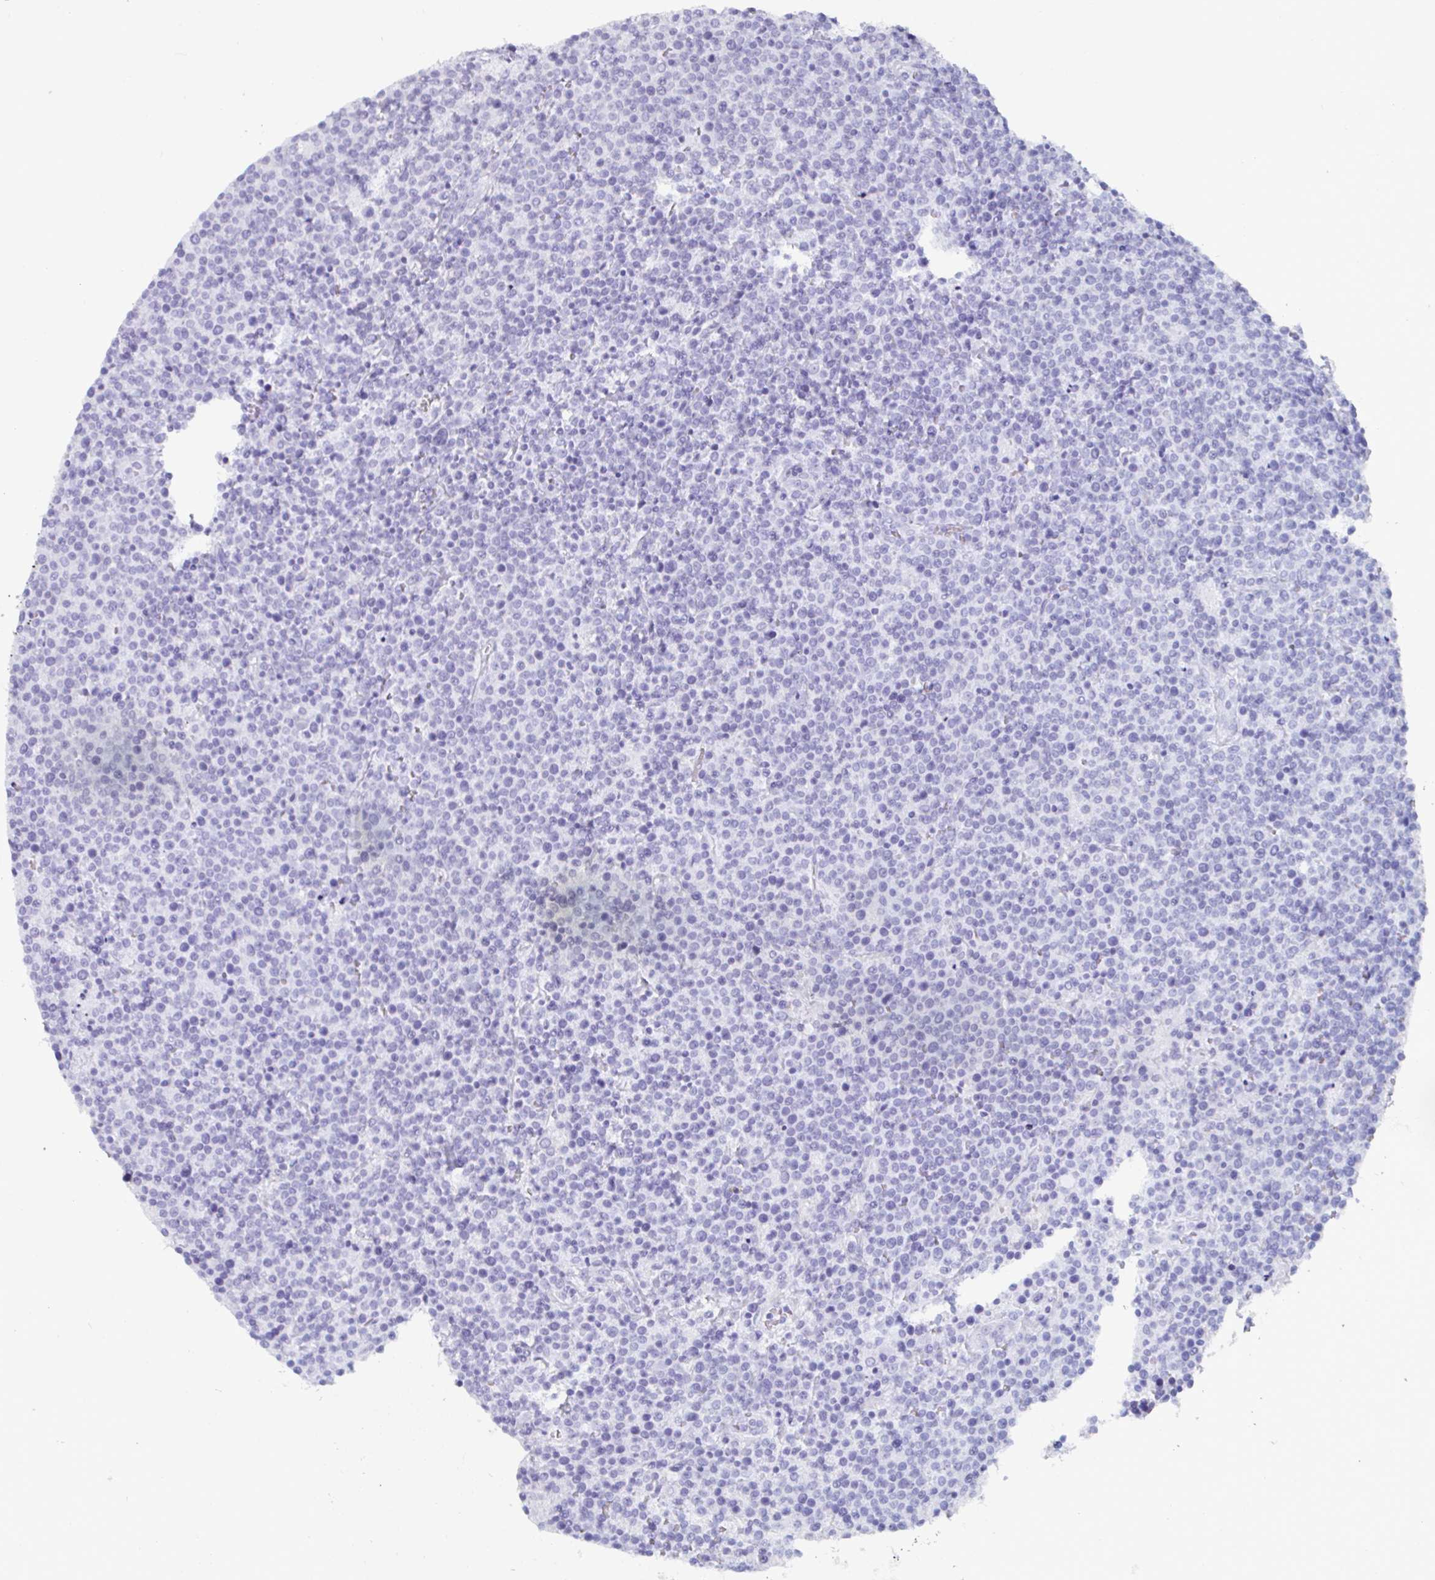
{"staining": {"intensity": "negative", "quantity": "none", "location": "none"}, "tissue": "lymphoma", "cell_type": "Tumor cells", "image_type": "cancer", "snomed": [{"axis": "morphology", "description": "Malignant lymphoma, non-Hodgkin's type, High grade"}, {"axis": "topography", "description": "Lymph node"}], "caption": "A high-resolution histopathology image shows IHC staining of high-grade malignant lymphoma, non-Hodgkin's type, which exhibits no significant expression in tumor cells. (DAB (3,3'-diaminobenzidine) immunohistochemistry with hematoxylin counter stain).", "gene": "CREG2", "patient": {"sex": "male", "age": 61}}